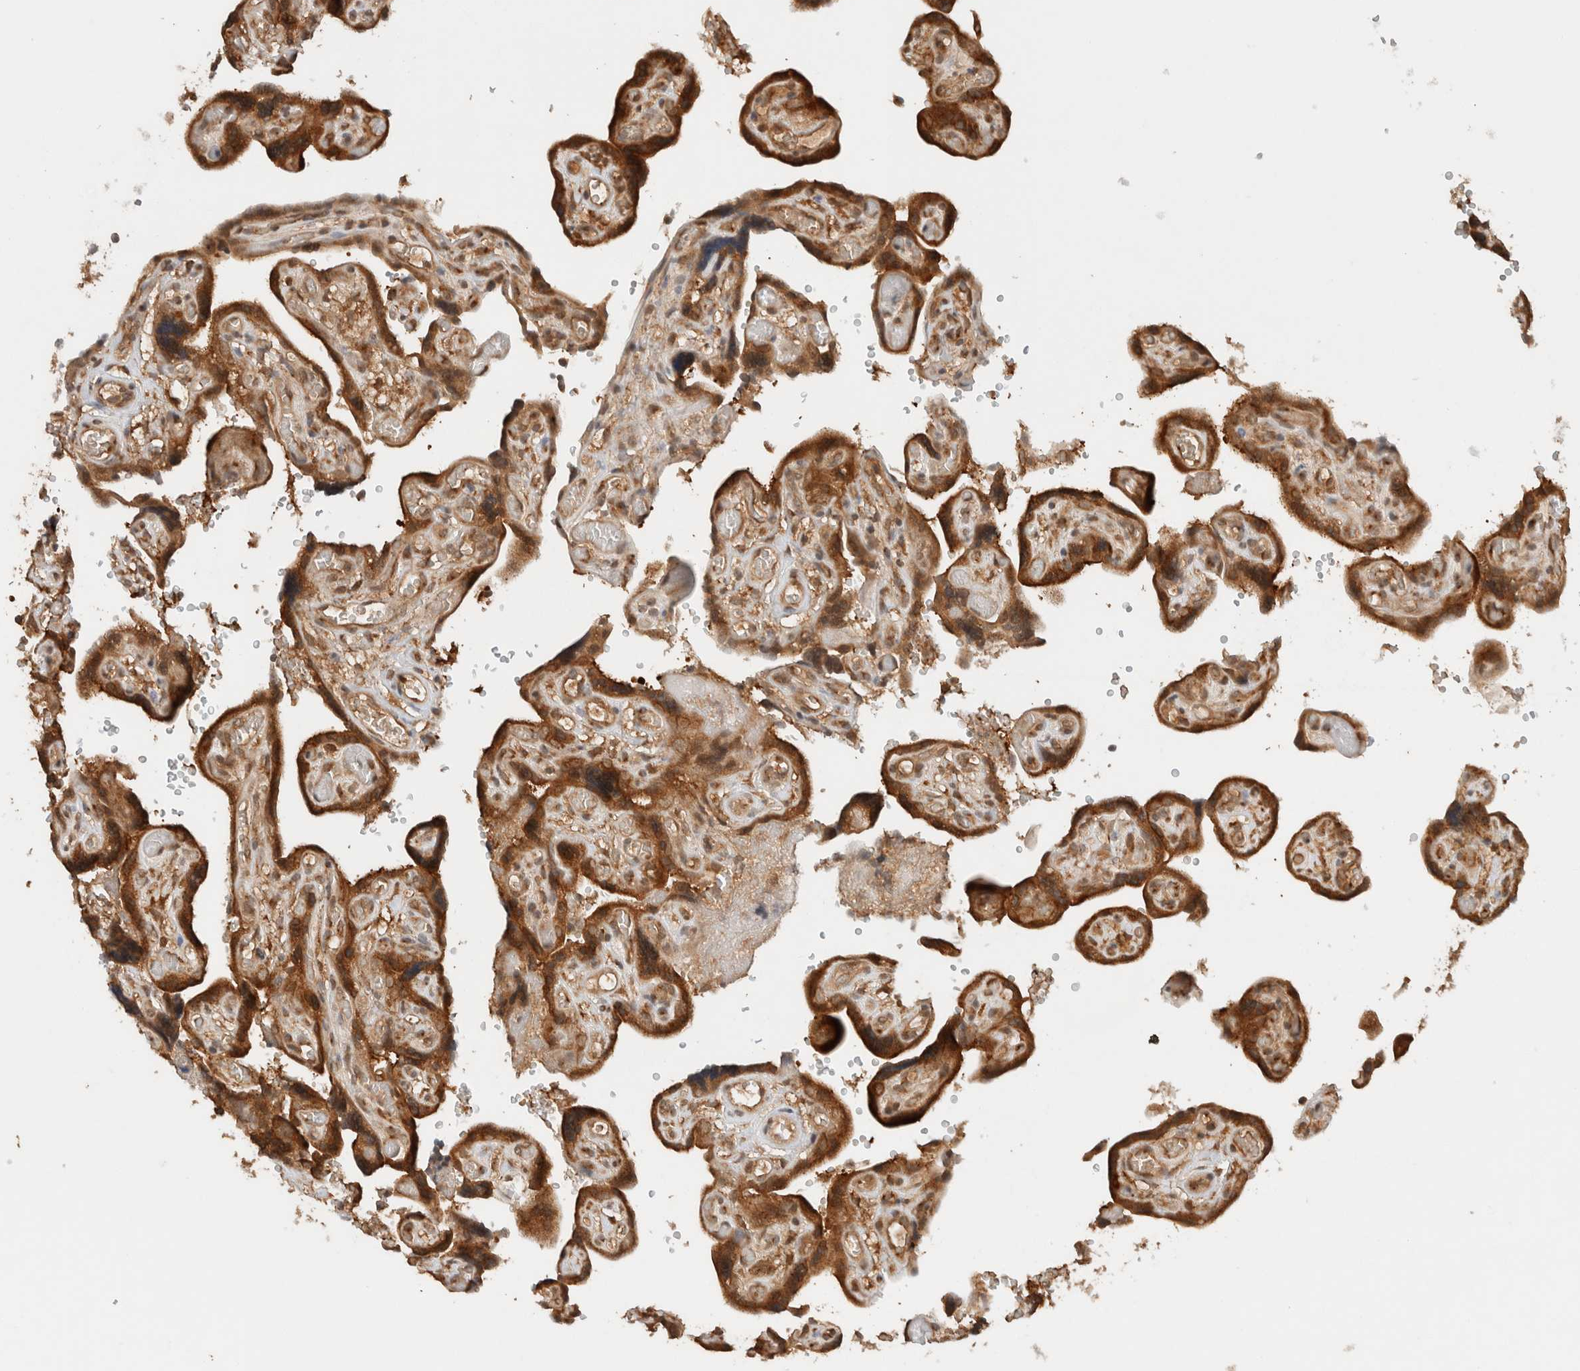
{"staining": {"intensity": "strong", "quantity": ">75%", "location": "cytoplasmic/membranous"}, "tissue": "placenta", "cell_type": "Decidual cells", "image_type": "normal", "snomed": [{"axis": "morphology", "description": "Normal tissue, NOS"}, {"axis": "topography", "description": "Placenta"}], "caption": "Benign placenta exhibits strong cytoplasmic/membranous staining in about >75% of decidual cells, visualized by immunohistochemistry. Using DAB (brown) and hematoxylin (blue) stains, captured at high magnification using brightfield microscopy.", "gene": "ARFGEF2", "patient": {"sex": "female", "age": 30}}